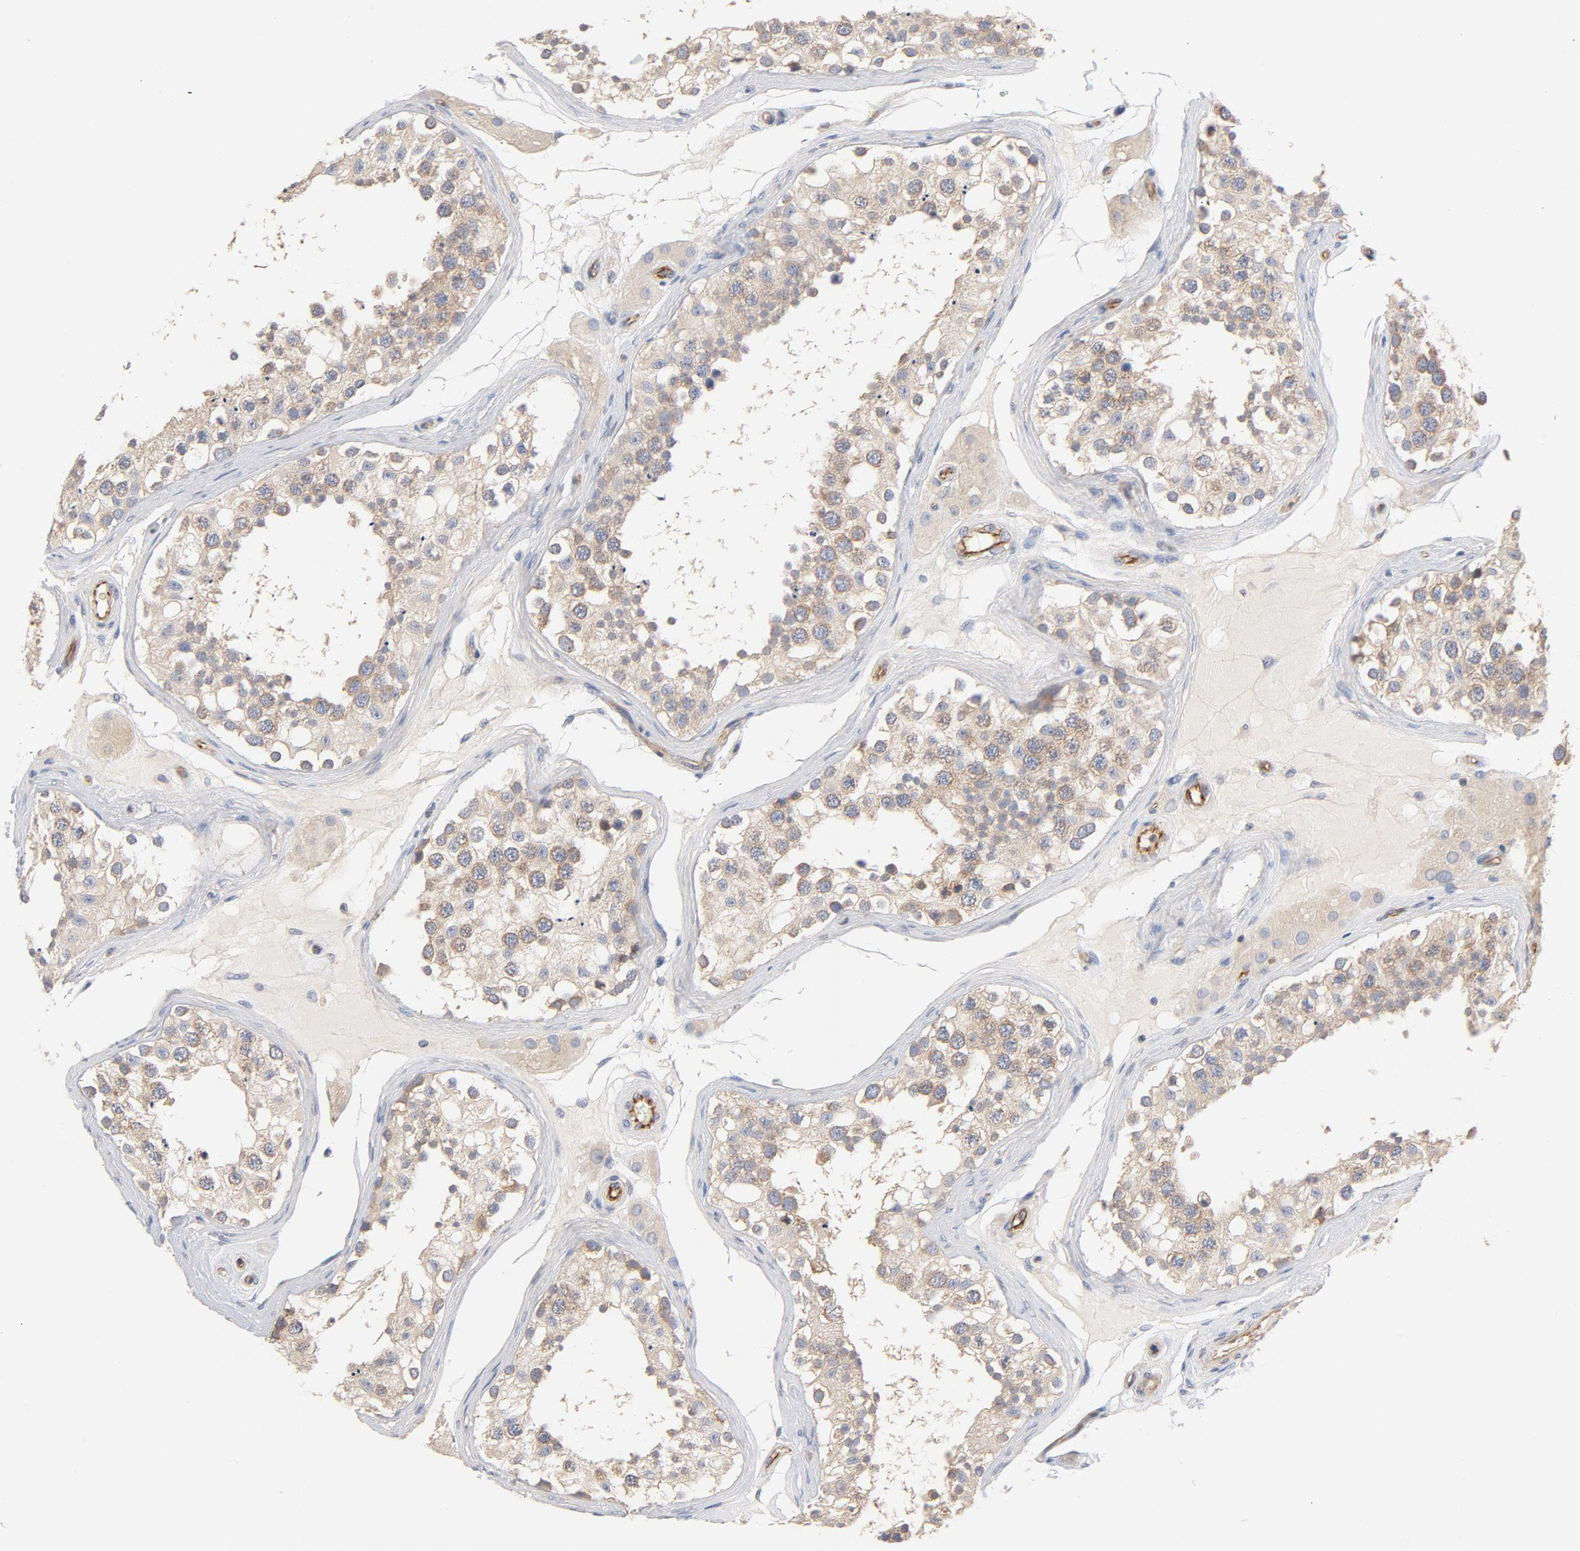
{"staining": {"intensity": "moderate", "quantity": ">75%", "location": "cytoplasmic/membranous"}, "tissue": "testis", "cell_type": "Cells in seminiferous ducts", "image_type": "normal", "snomed": [{"axis": "morphology", "description": "Normal tissue, NOS"}, {"axis": "topography", "description": "Testis"}], "caption": "Moderate cytoplasmic/membranous expression is appreciated in about >75% of cells in seminiferous ducts in benign testis.", "gene": "STRN3", "patient": {"sex": "male", "age": 68}}